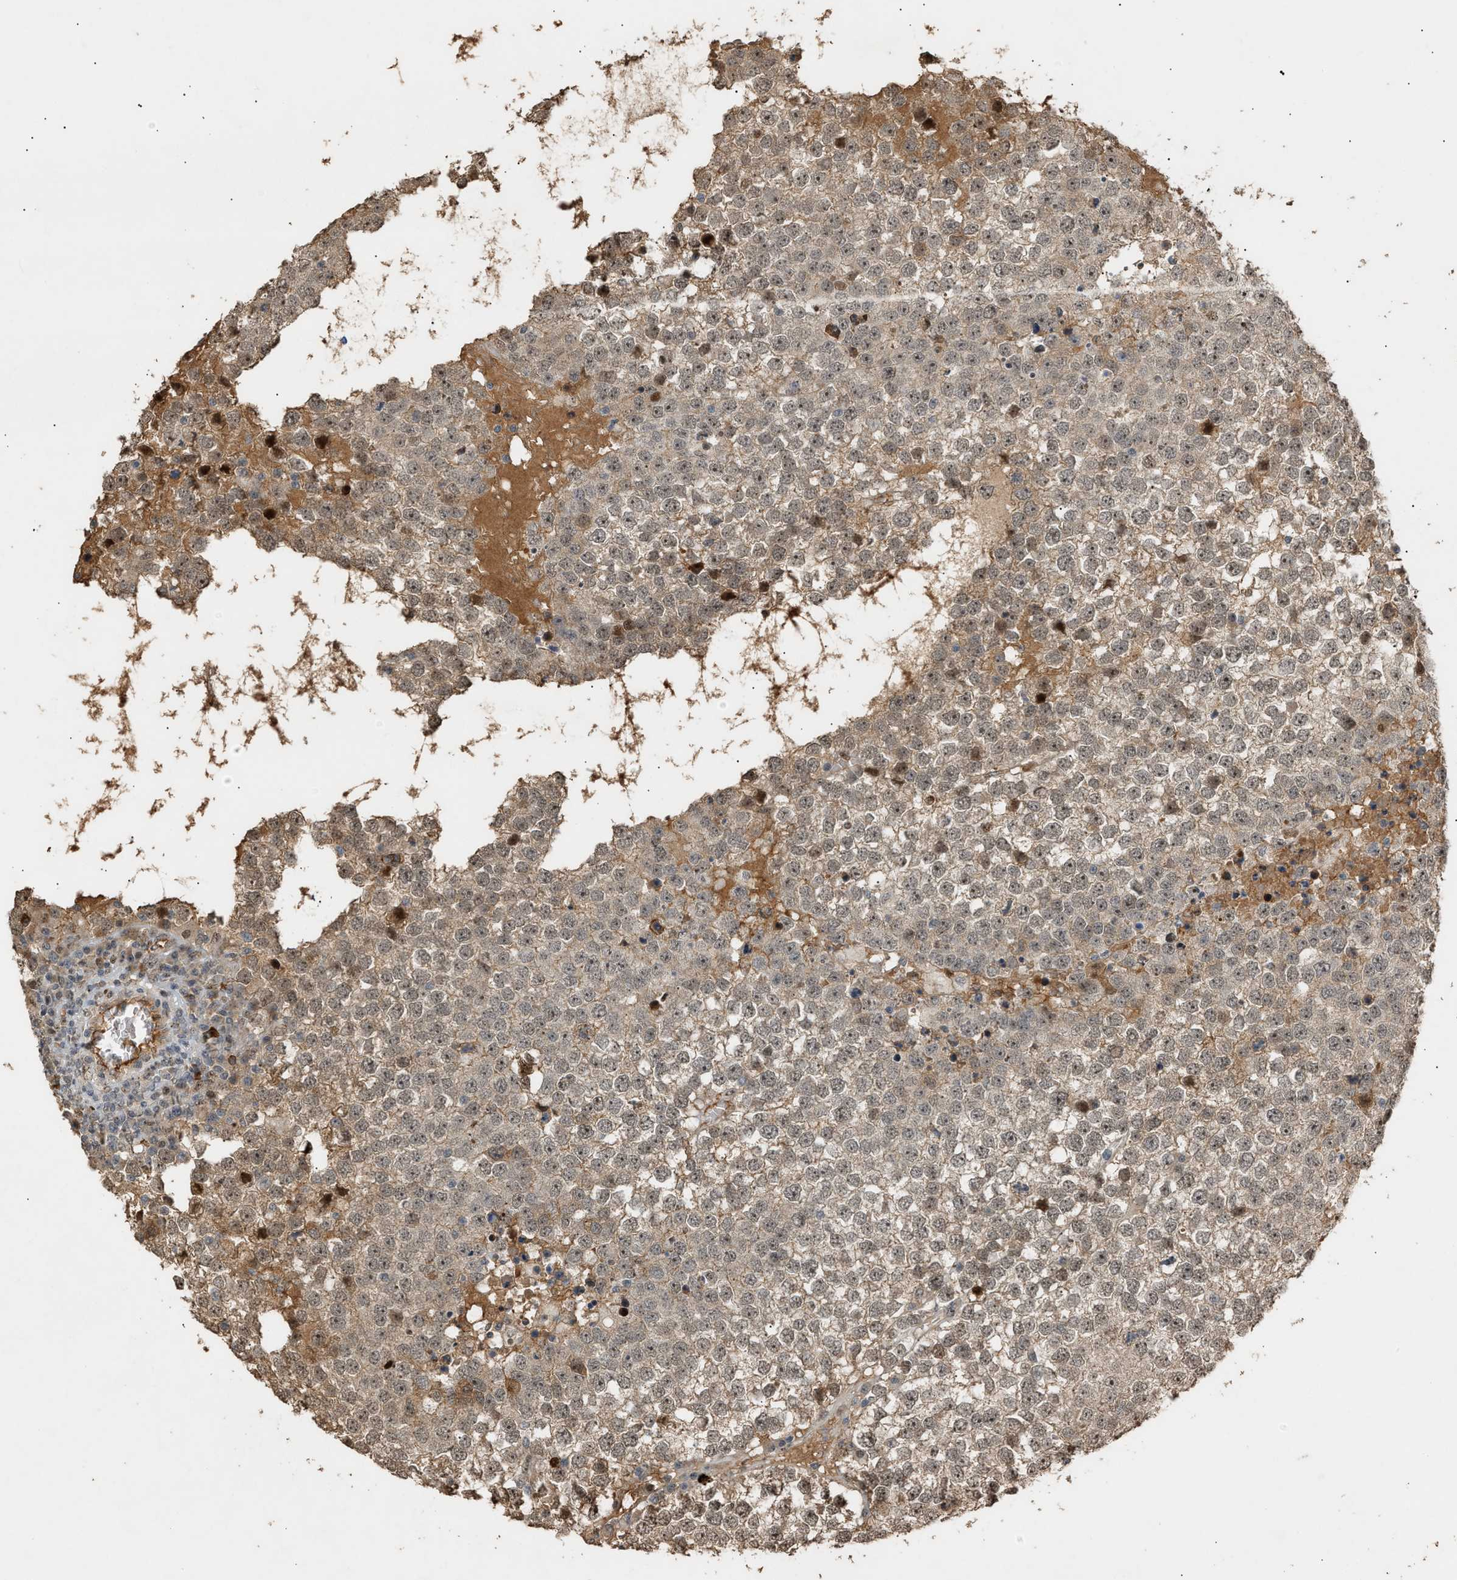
{"staining": {"intensity": "weak", "quantity": "25%-75%", "location": "nuclear"}, "tissue": "testis cancer", "cell_type": "Tumor cells", "image_type": "cancer", "snomed": [{"axis": "morphology", "description": "Seminoma, NOS"}, {"axis": "topography", "description": "Testis"}], "caption": "The micrograph demonstrates a brown stain indicating the presence of a protein in the nuclear of tumor cells in seminoma (testis). The staining is performed using DAB (3,3'-diaminobenzidine) brown chromogen to label protein expression. The nuclei are counter-stained blue using hematoxylin.", "gene": "ZFAND5", "patient": {"sex": "male", "age": 65}}